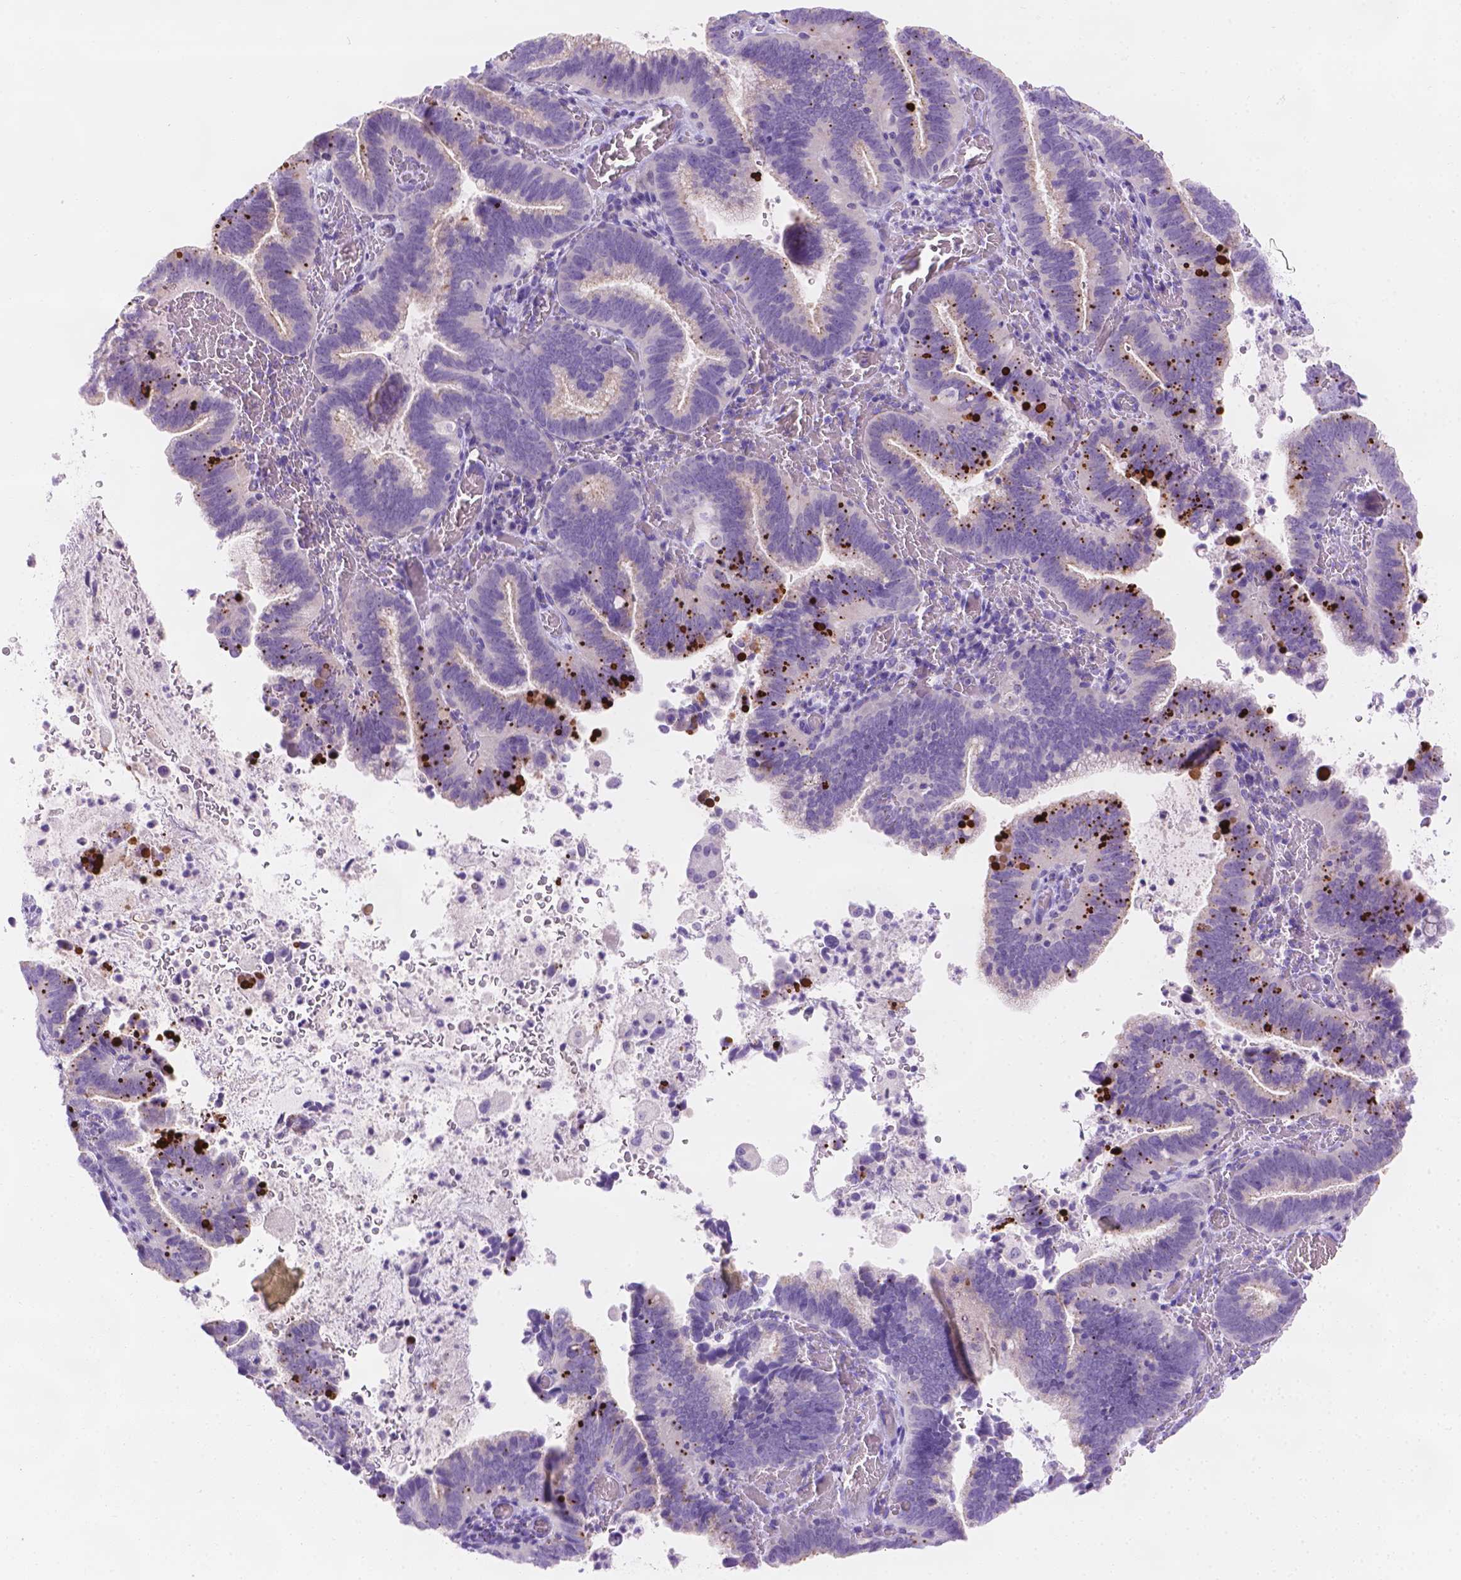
{"staining": {"intensity": "negative", "quantity": "none", "location": "none"}, "tissue": "cervical cancer", "cell_type": "Tumor cells", "image_type": "cancer", "snomed": [{"axis": "morphology", "description": "Adenocarcinoma, NOS"}, {"axis": "topography", "description": "Cervix"}], "caption": "DAB (3,3'-diaminobenzidine) immunohistochemical staining of adenocarcinoma (cervical) demonstrates no significant expression in tumor cells.", "gene": "MLN", "patient": {"sex": "female", "age": 61}}